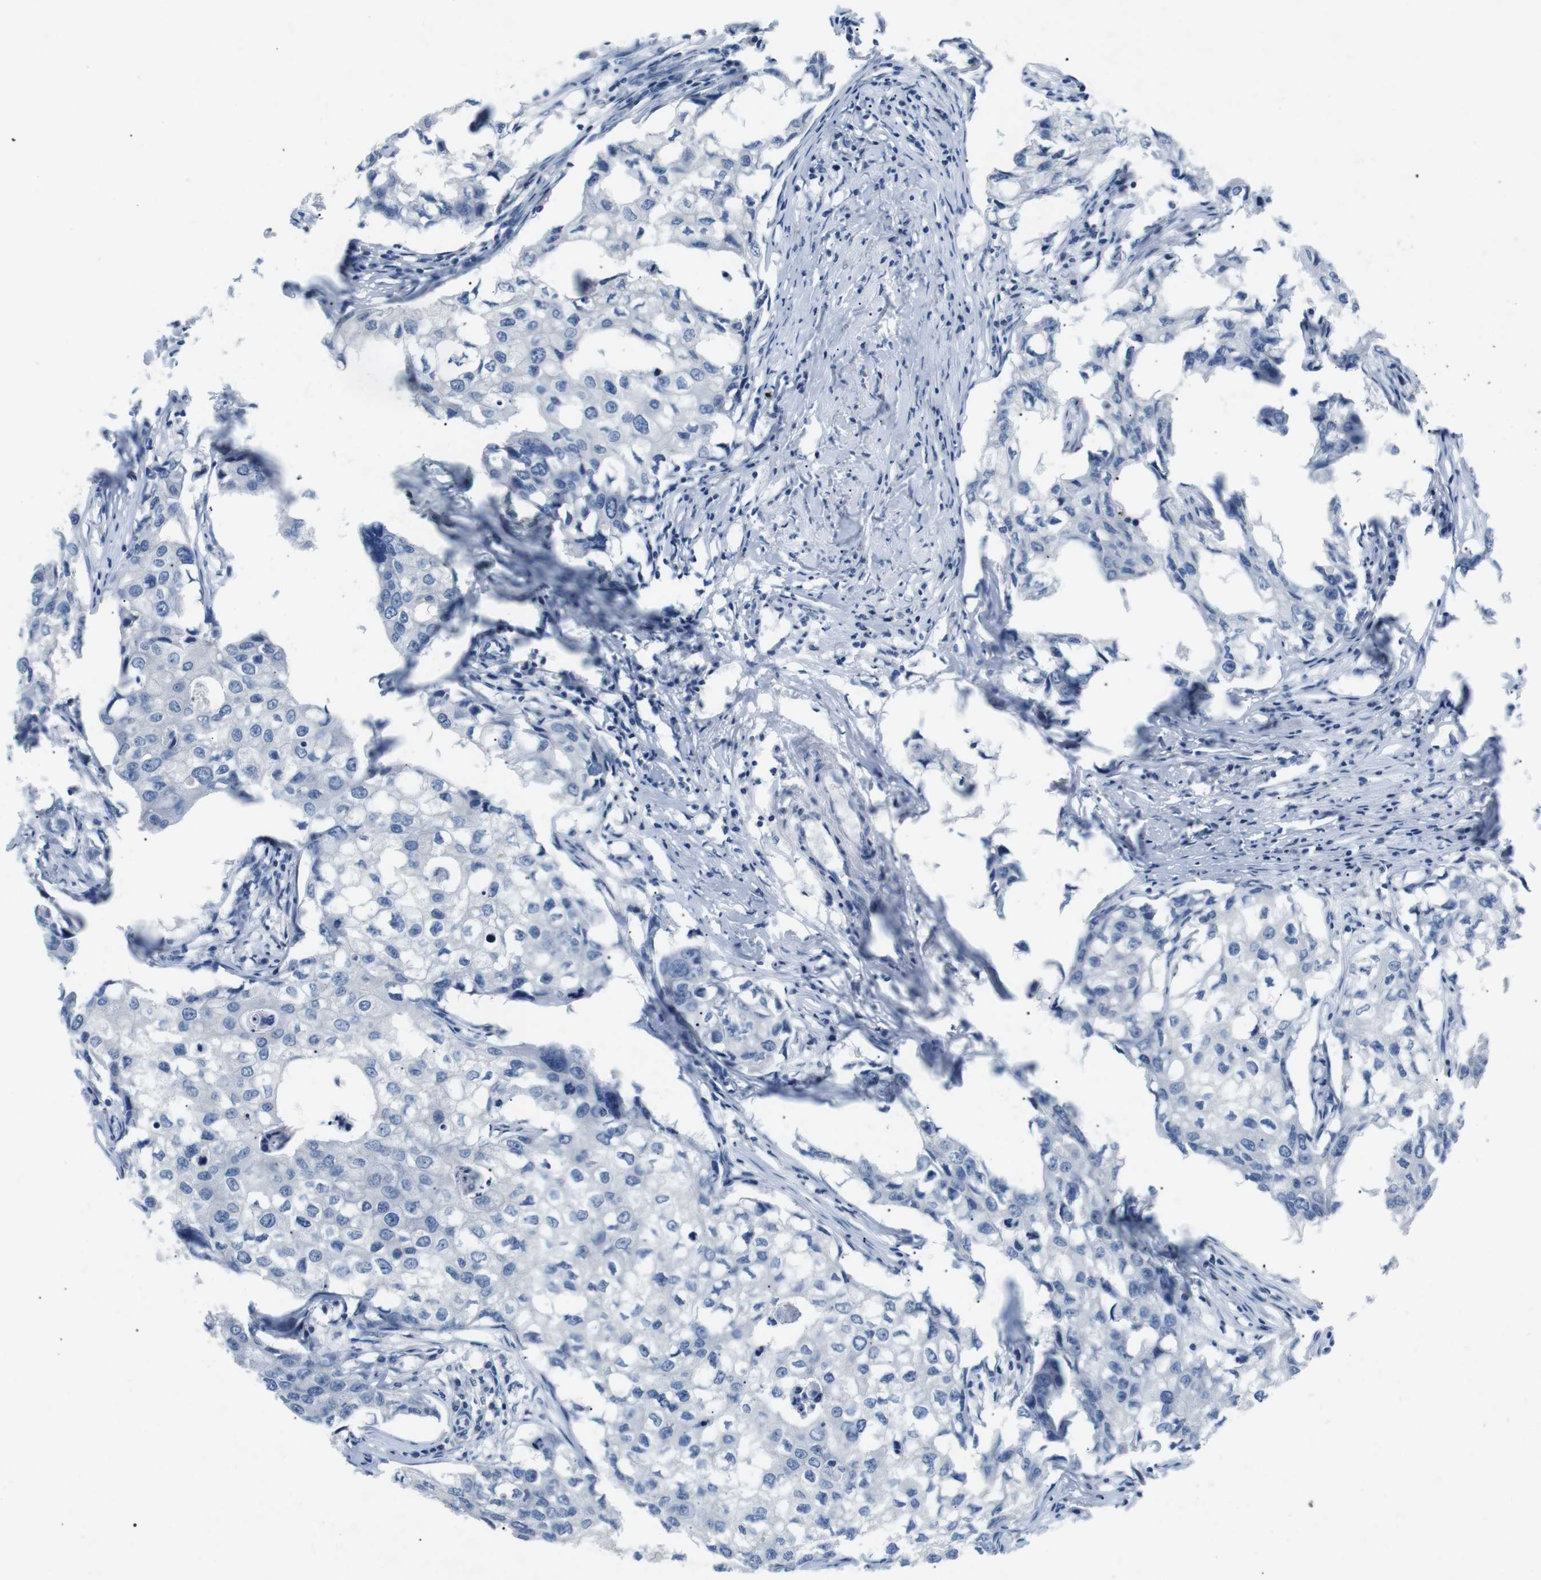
{"staining": {"intensity": "negative", "quantity": "none", "location": "none"}, "tissue": "breast cancer", "cell_type": "Tumor cells", "image_type": "cancer", "snomed": [{"axis": "morphology", "description": "Duct carcinoma"}, {"axis": "topography", "description": "Breast"}], "caption": "Photomicrograph shows no protein positivity in tumor cells of breast intraductal carcinoma tissue.", "gene": "FCGRT", "patient": {"sex": "female", "age": 27}}